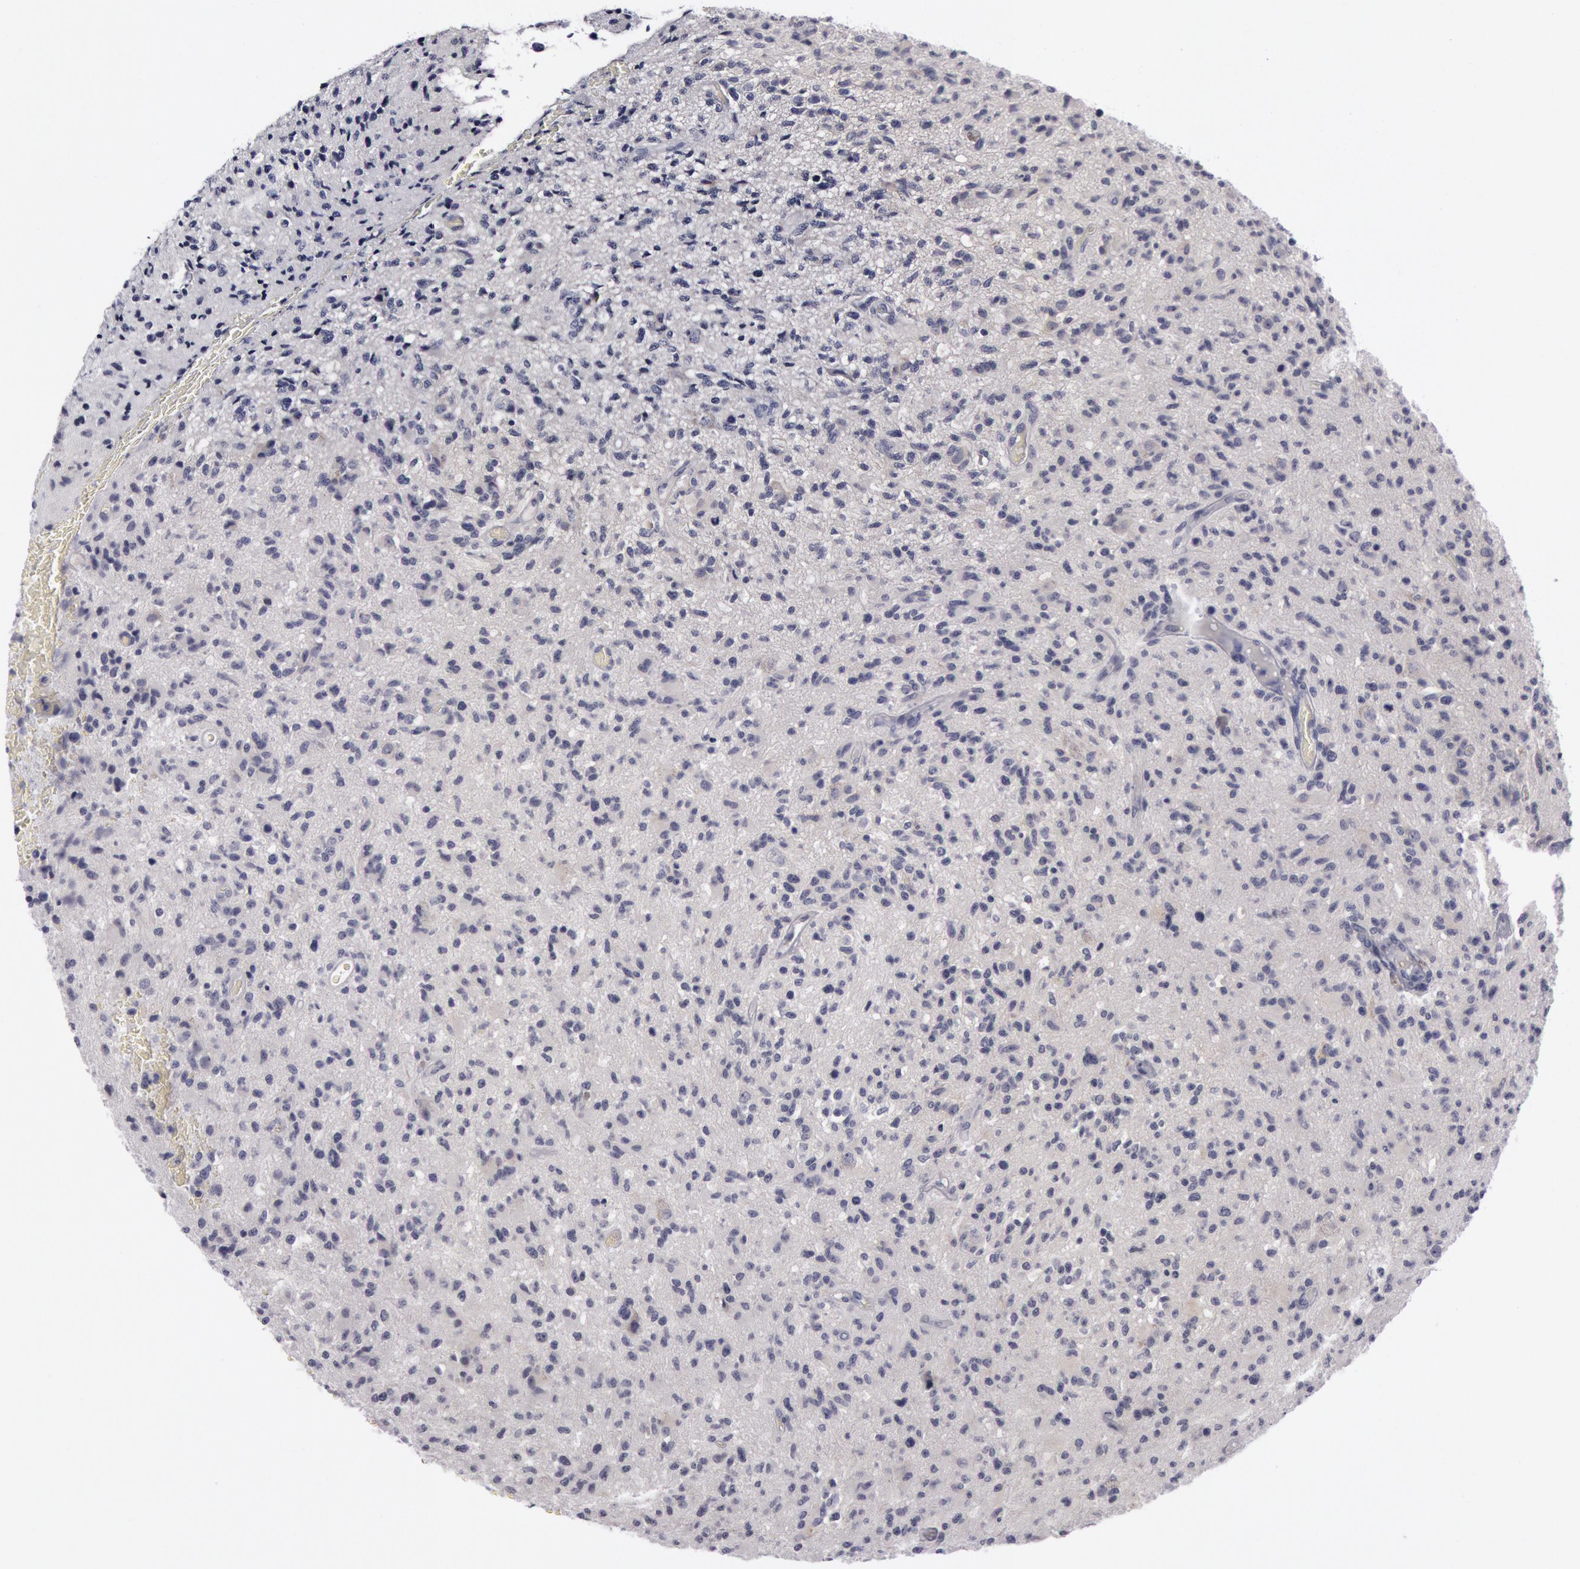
{"staining": {"intensity": "negative", "quantity": "none", "location": "none"}, "tissue": "glioma", "cell_type": "Tumor cells", "image_type": "cancer", "snomed": [{"axis": "morphology", "description": "Glioma, malignant, Low grade"}, {"axis": "topography", "description": "Brain"}], "caption": "This is an immunohistochemistry (IHC) image of human low-grade glioma (malignant). There is no positivity in tumor cells.", "gene": "KRT16", "patient": {"sex": "female", "age": 46}}